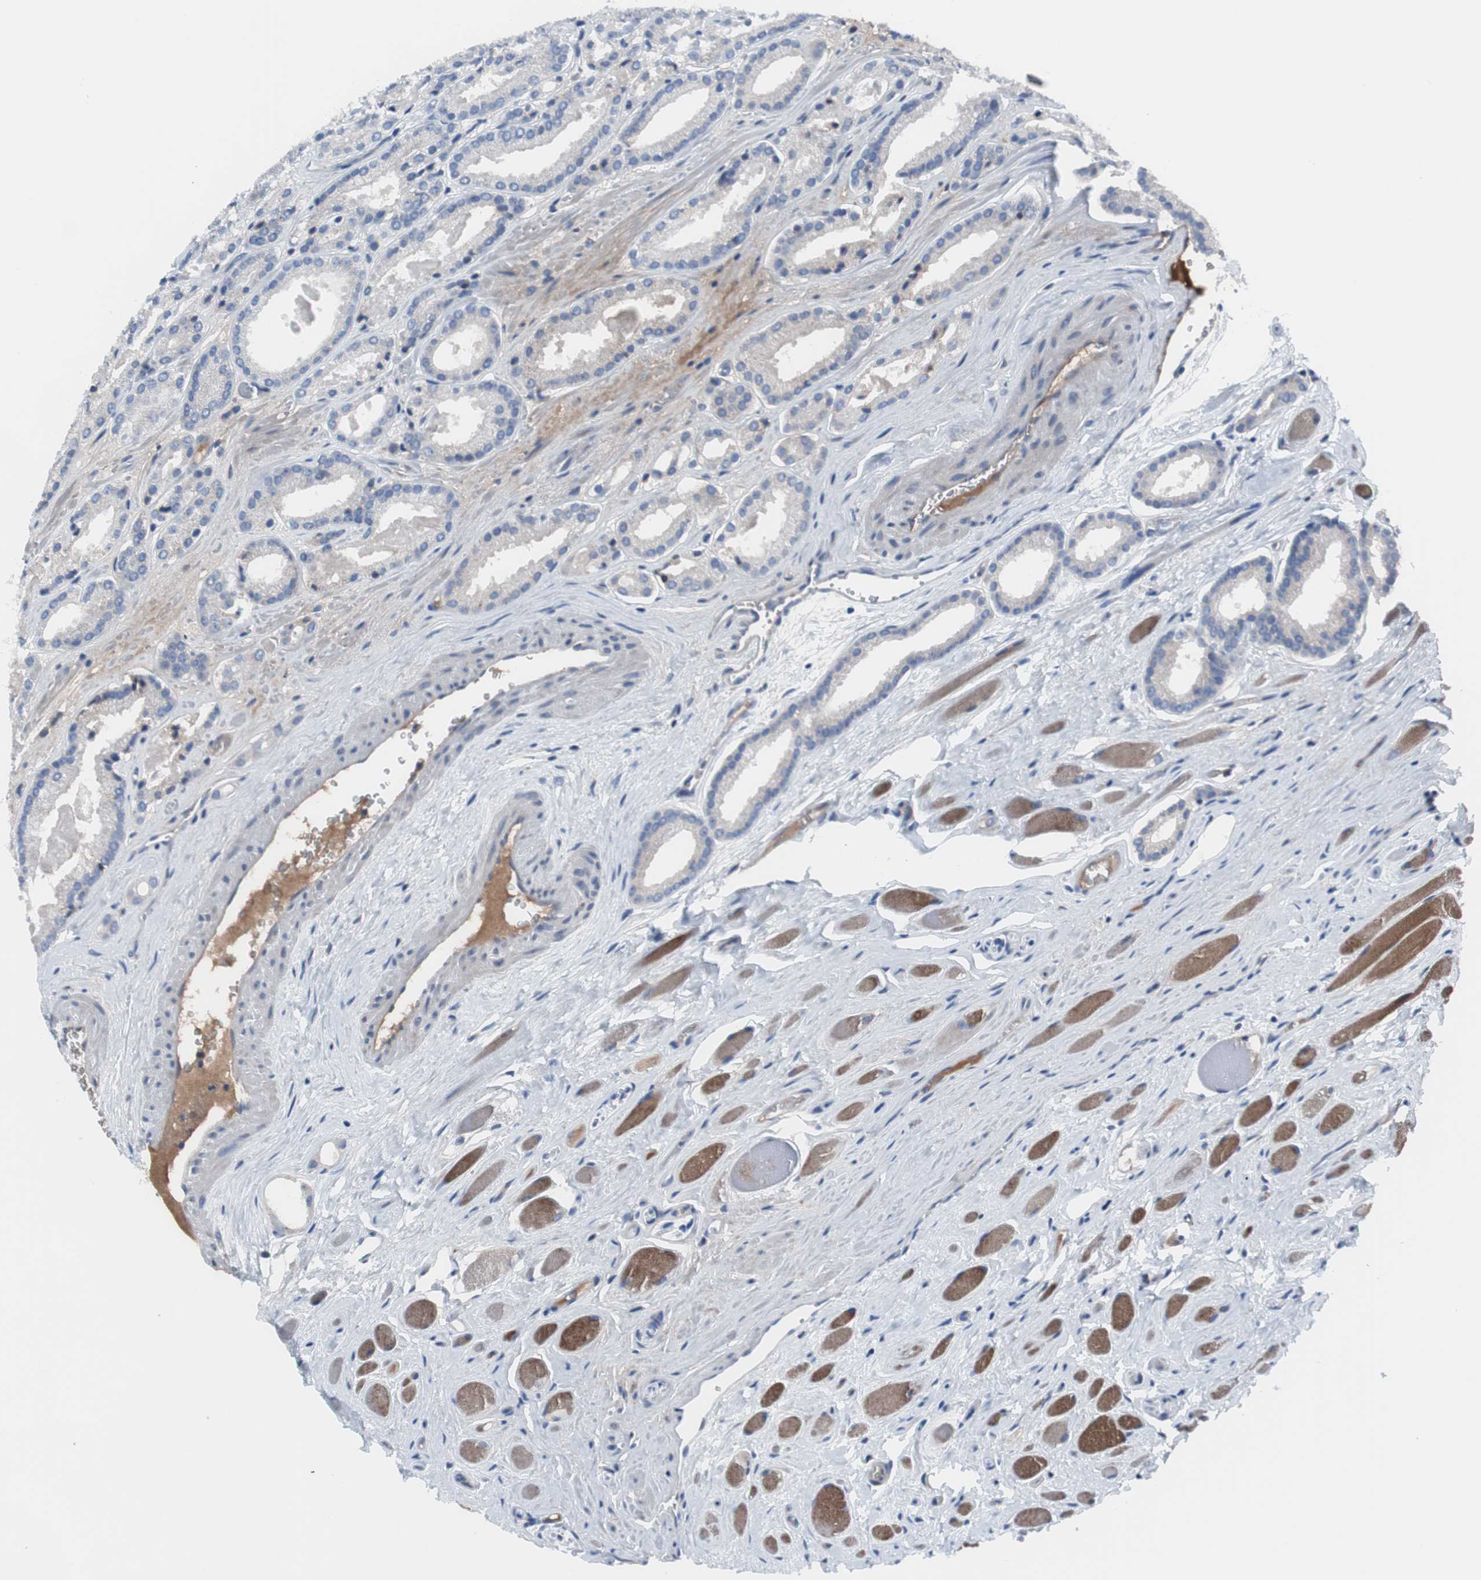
{"staining": {"intensity": "negative", "quantity": "none", "location": "none"}, "tissue": "prostate cancer", "cell_type": "Tumor cells", "image_type": "cancer", "snomed": [{"axis": "morphology", "description": "Adenocarcinoma, Low grade"}, {"axis": "topography", "description": "Prostate"}], "caption": "Immunohistochemical staining of adenocarcinoma (low-grade) (prostate) exhibits no significant positivity in tumor cells. The staining is performed using DAB (3,3'-diaminobenzidine) brown chromogen with nuclei counter-stained in using hematoxylin.", "gene": "KANSL1", "patient": {"sex": "male", "age": 59}}